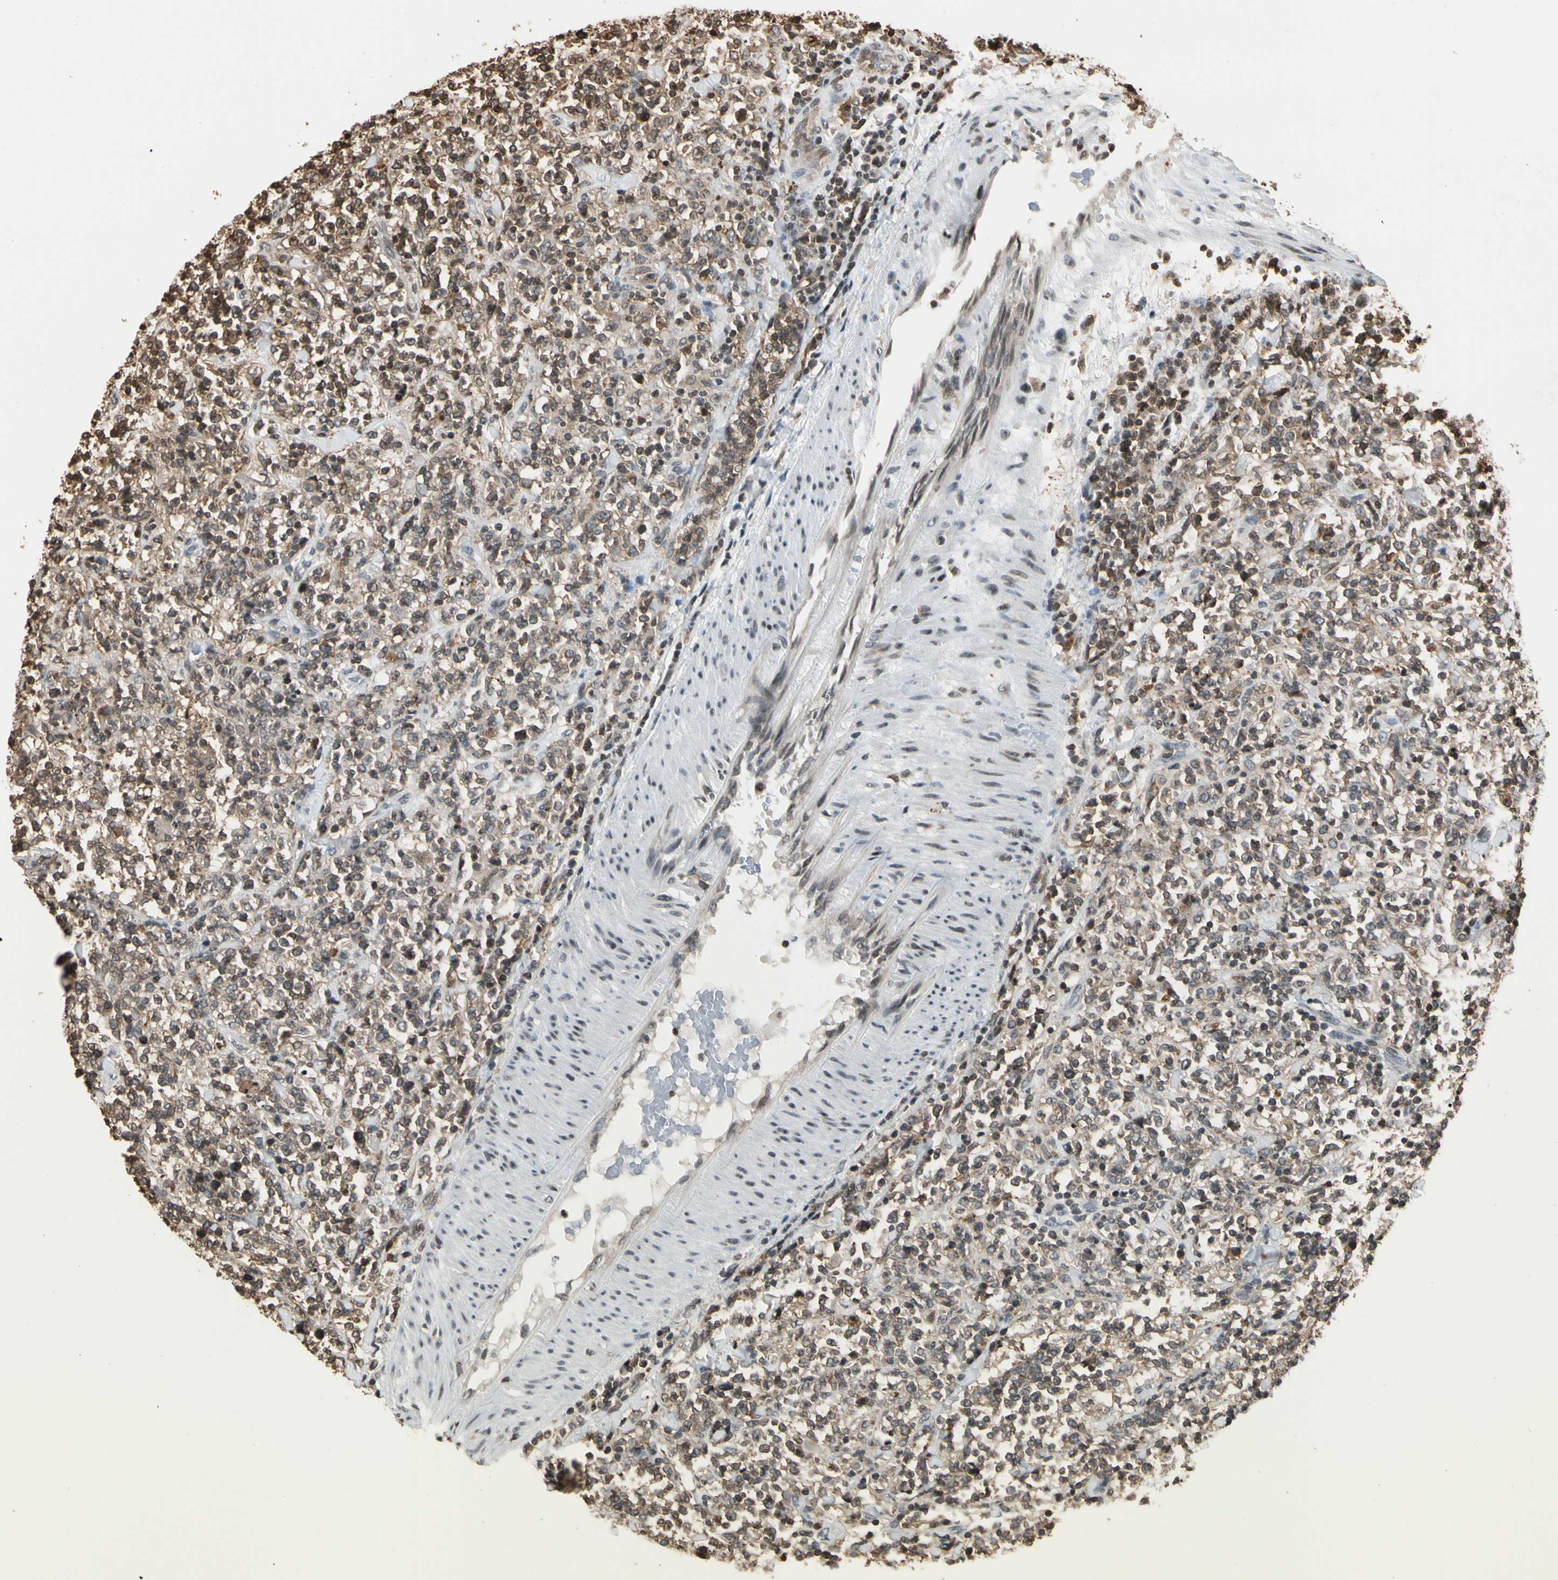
{"staining": {"intensity": "moderate", "quantity": "<25%", "location": "cytoplasmic/membranous,nuclear"}, "tissue": "lymphoma", "cell_type": "Tumor cells", "image_type": "cancer", "snomed": [{"axis": "morphology", "description": "Malignant lymphoma, non-Hodgkin's type, High grade"}, {"axis": "topography", "description": "Soft tissue"}], "caption": "The image displays staining of lymphoma, revealing moderate cytoplasmic/membranous and nuclear protein staining (brown color) within tumor cells. Using DAB (brown) and hematoxylin (blue) stains, captured at high magnification using brightfield microscopy.", "gene": "FER", "patient": {"sex": "male", "age": 18}}